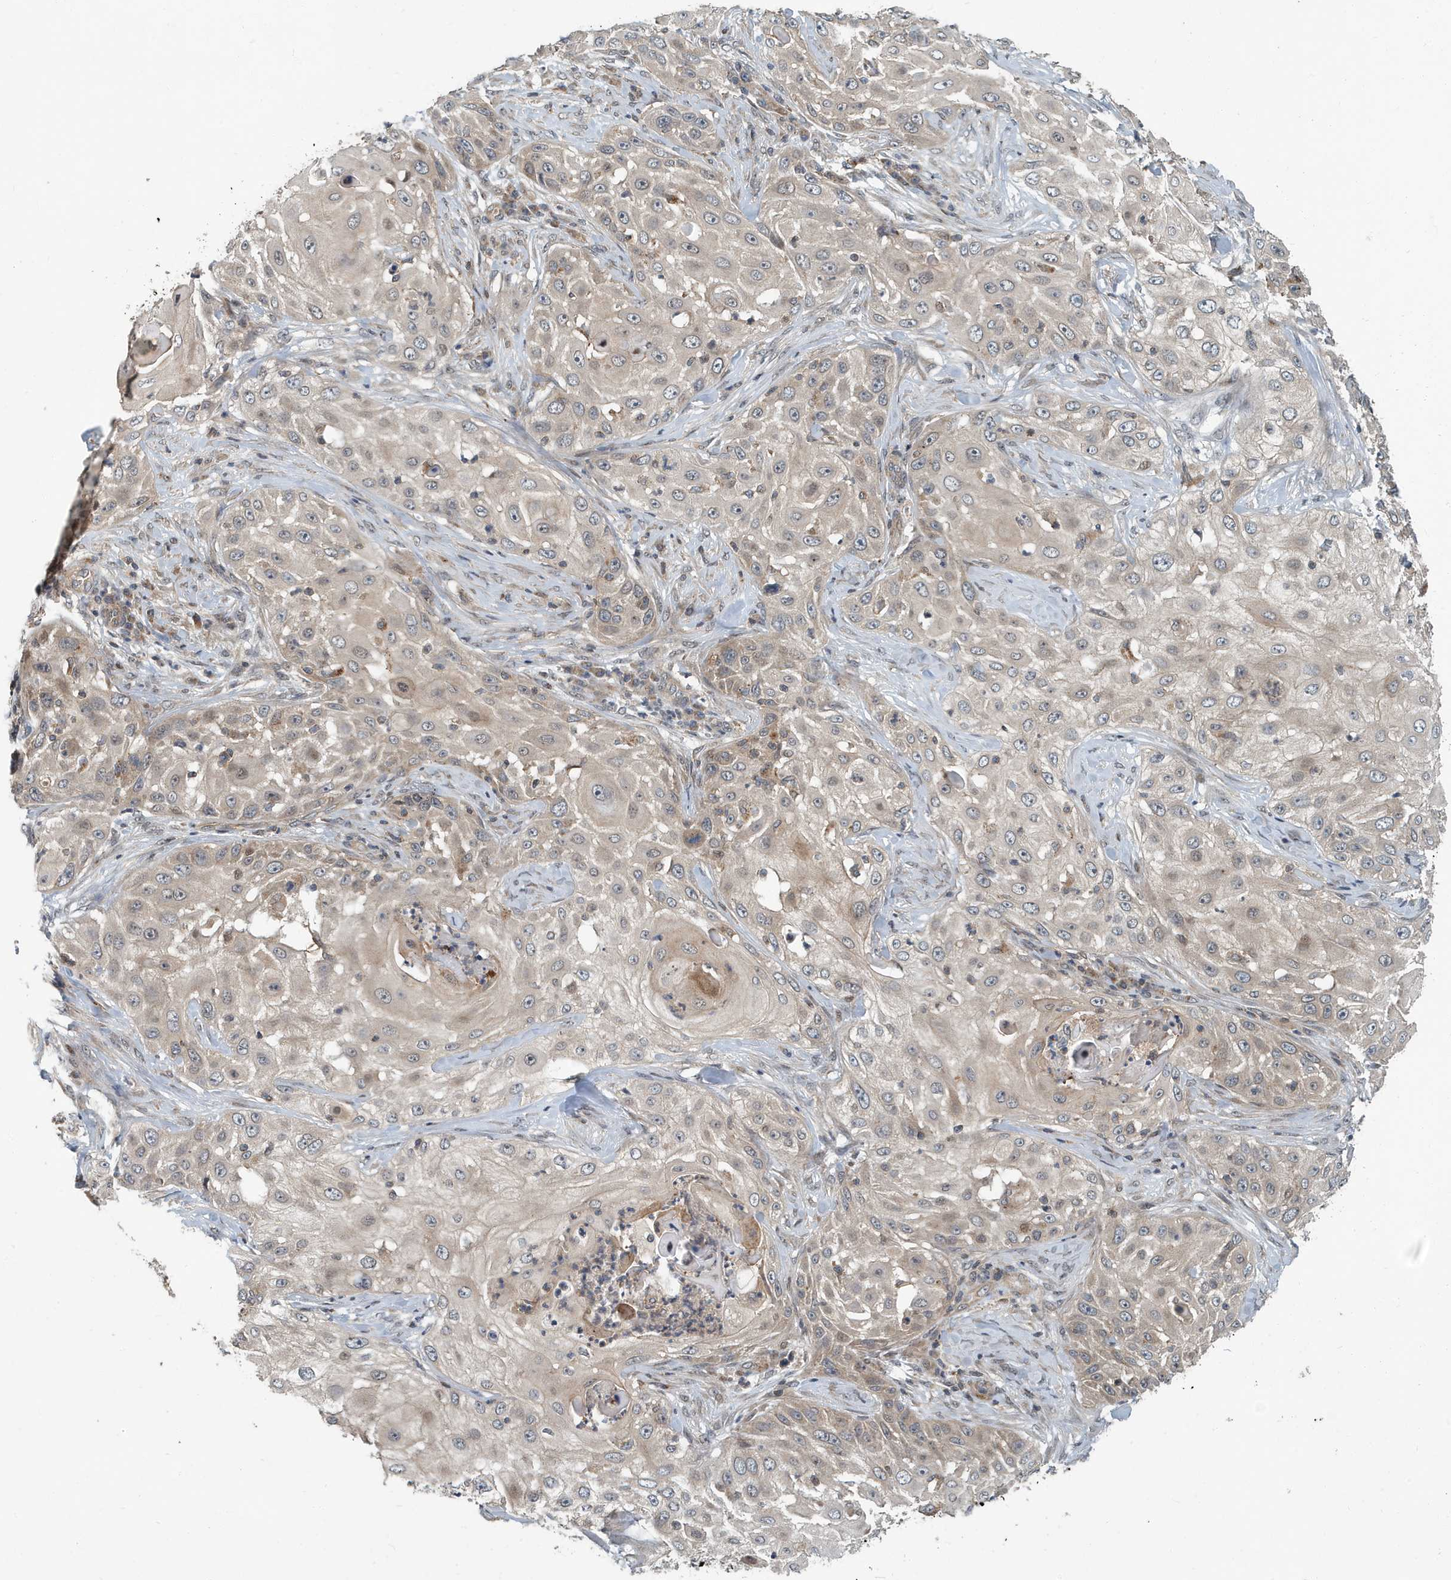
{"staining": {"intensity": "weak", "quantity": "<25%", "location": "cytoplasmic/membranous"}, "tissue": "skin cancer", "cell_type": "Tumor cells", "image_type": "cancer", "snomed": [{"axis": "morphology", "description": "Squamous cell carcinoma, NOS"}, {"axis": "topography", "description": "Skin"}], "caption": "Tumor cells show no significant positivity in skin squamous cell carcinoma. The staining was performed using DAB (3,3'-diaminobenzidine) to visualize the protein expression in brown, while the nuclei were stained in blue with hematoxylin (Magnification: 20x).", "gene": "KIF15", "patient": {"sex": "female", "age": 44}}